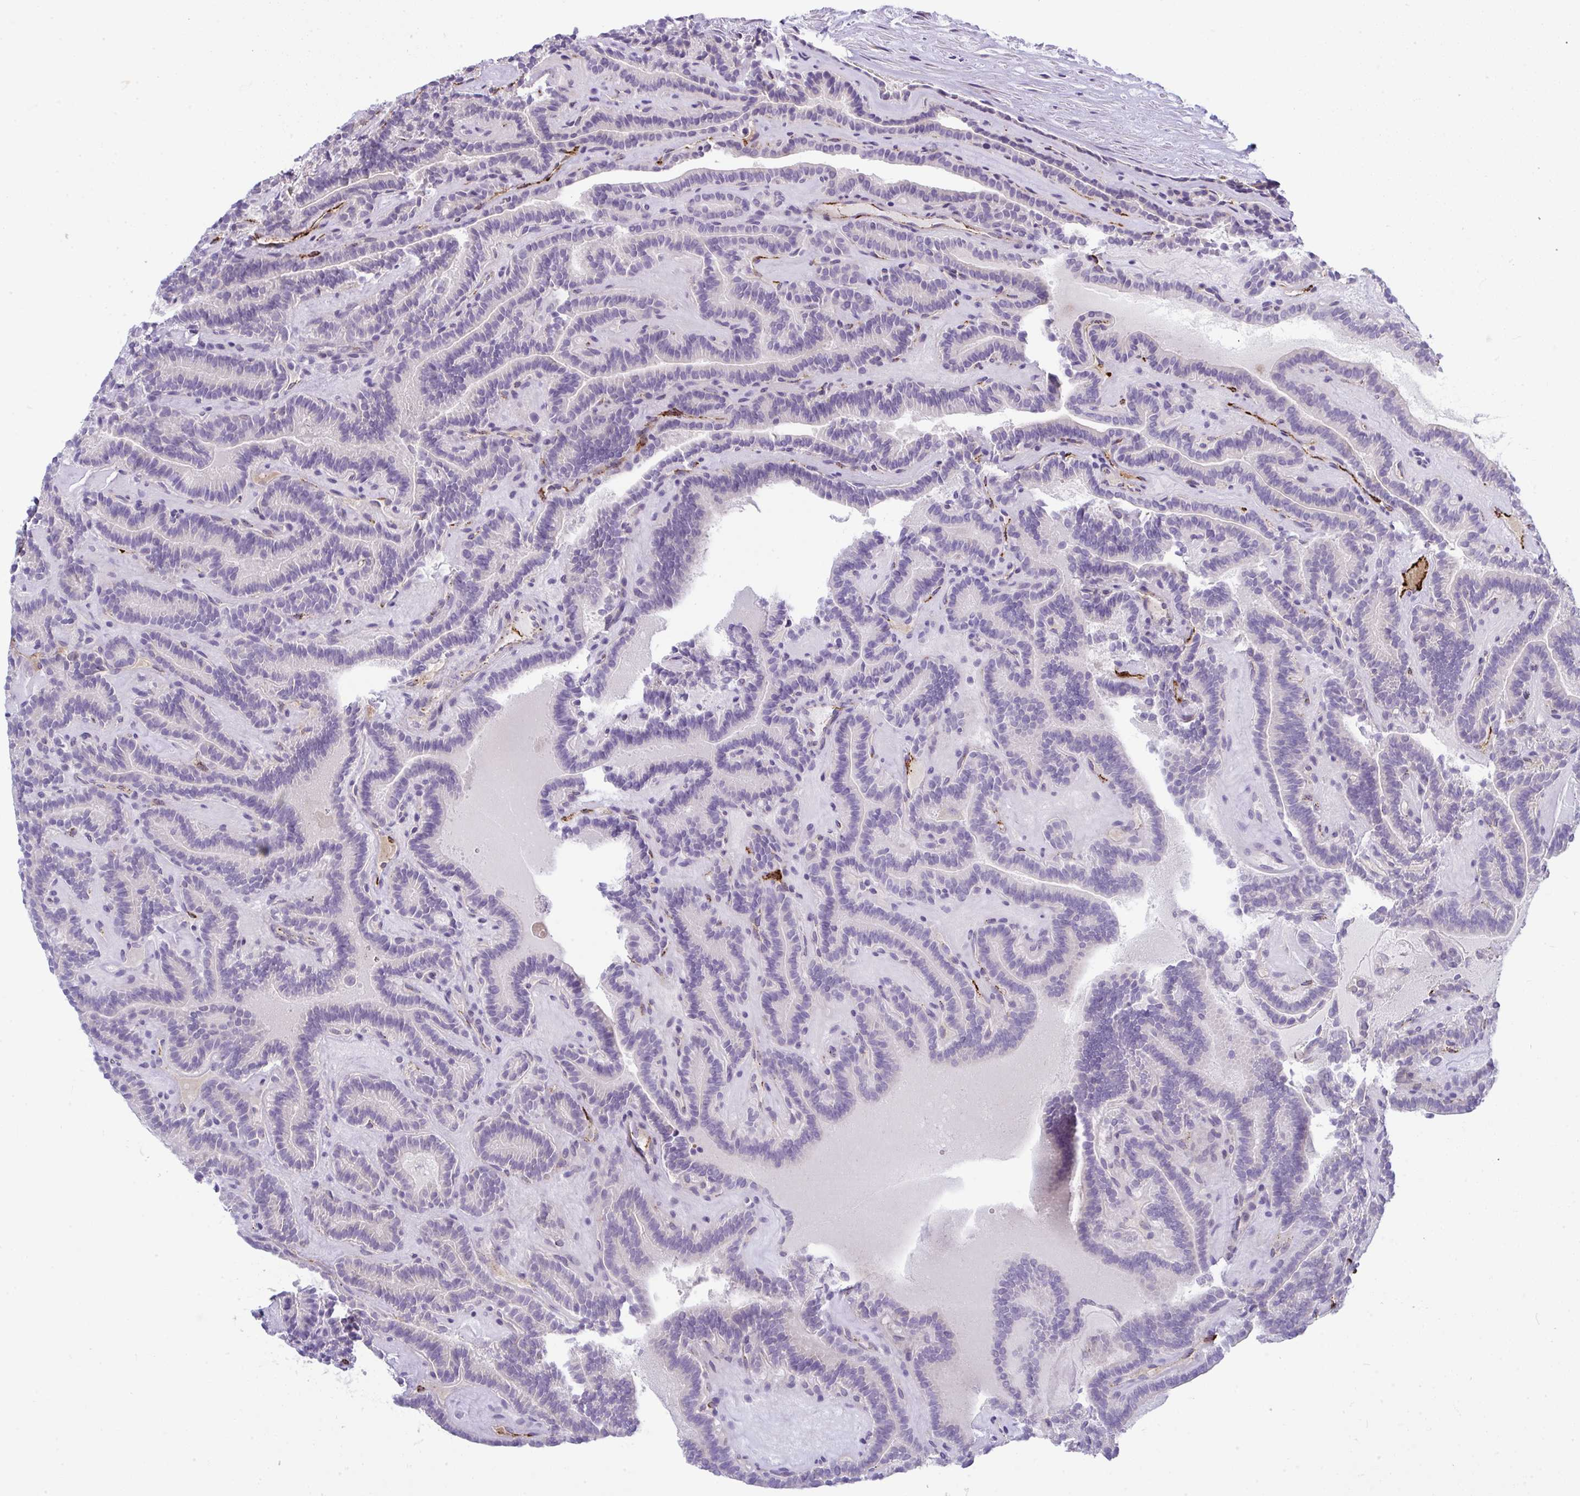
{"staining": {"intensity": "negative", "quantity": "none", "location": "none"}, "tissue": "thyroid cancer", "cell_type": "Tumor cells", "image_type": "cancer", "snomed": [{"axis": "morphology", "description": "Papillary adenocarcinoma, NOS"}, {"axis": "topography", "description": "Thyroid gland"}], "caption": "Immunohistochemical staining of thyroid papillary adenocarcinoma displays no significant expression in tumor cells.", "gene": "TOR1AIP2", "patient": {"sex": "female", "age": 21}}